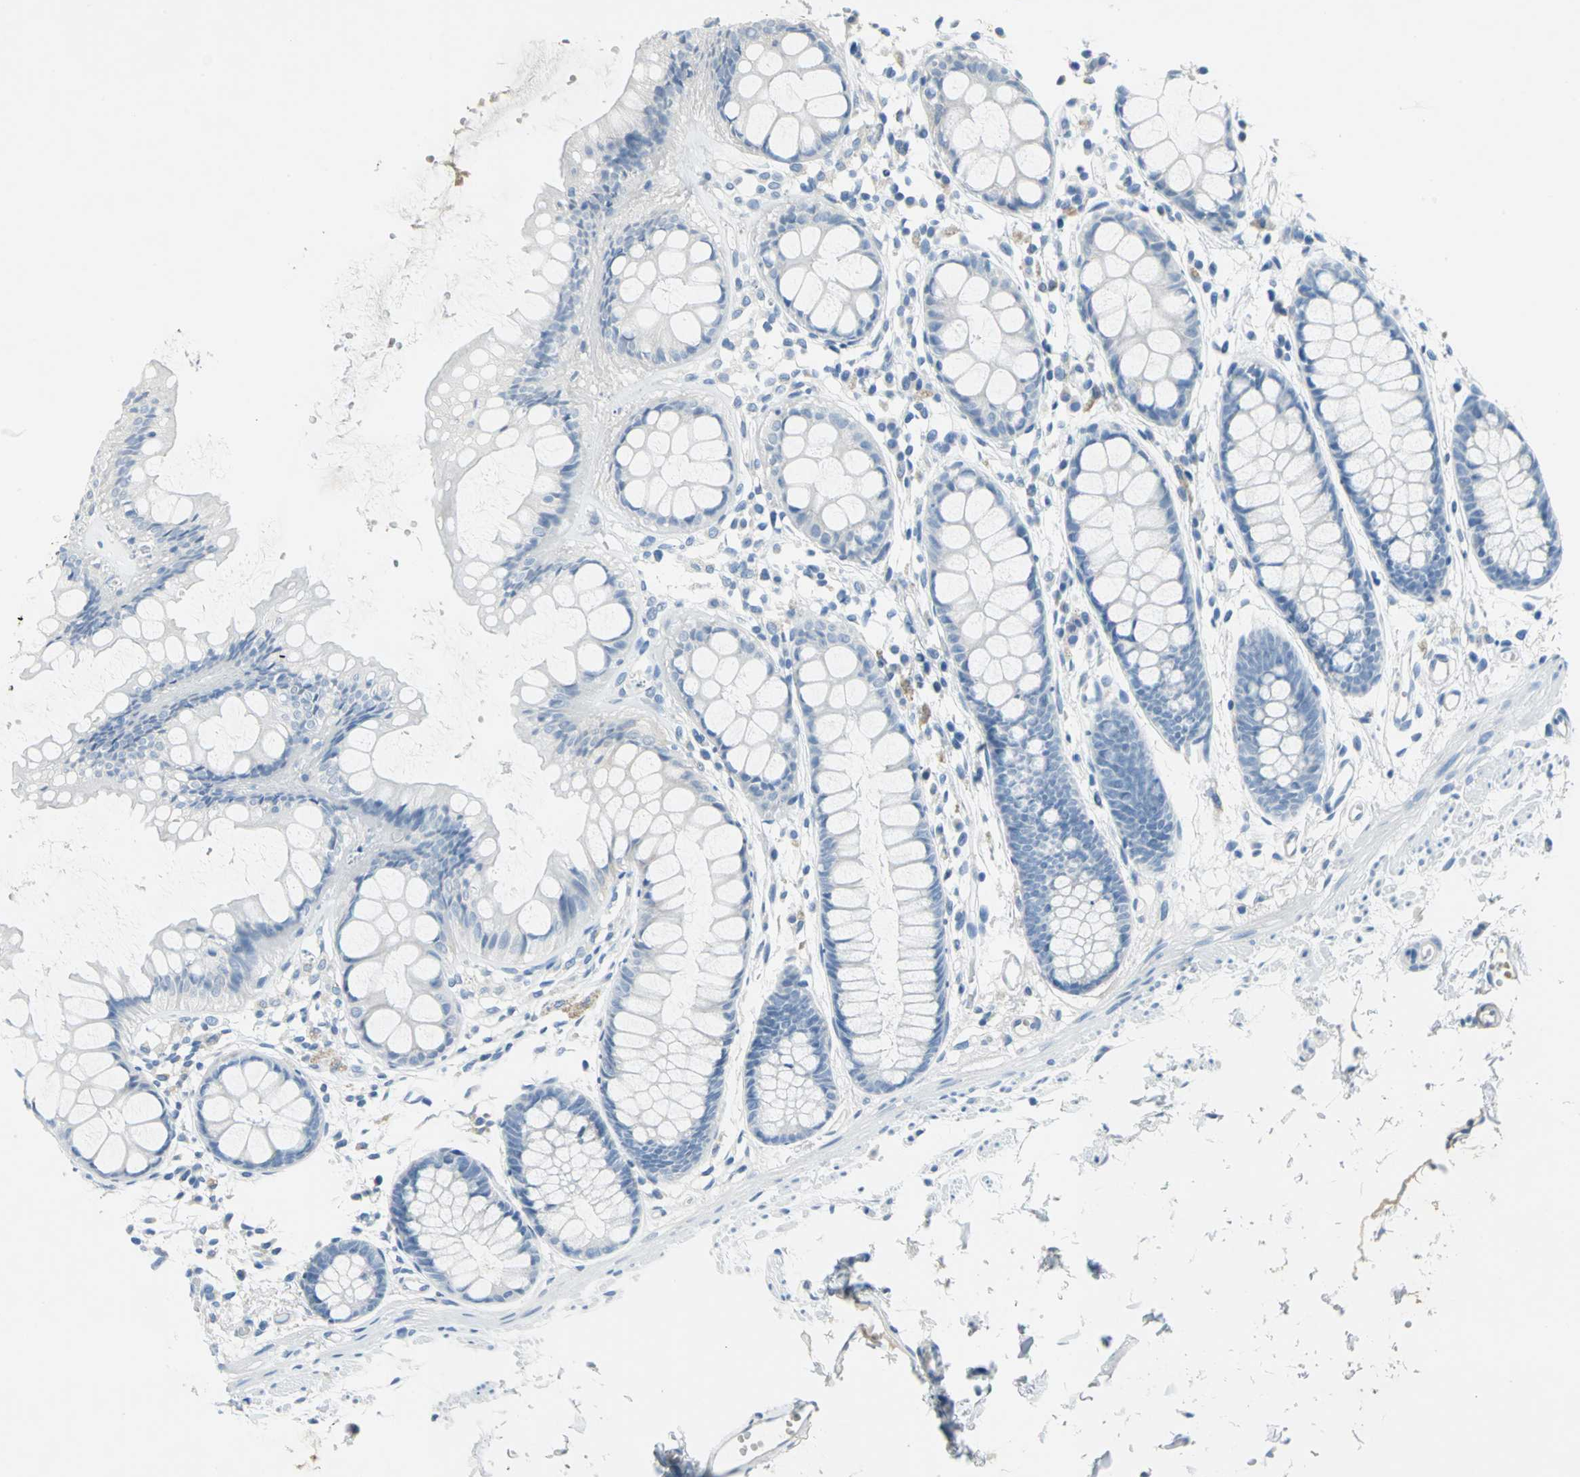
{"staining": {"intensity": "negative", "quantity": "none", "location": "none"}, "tissue": "rectum", "cell_type": "Glandular cells", "image_type": "normal", "snomed": [{"axis": "morphology", "description": "Normal tissue, NOS"}, {"axis": "topography", "description": "Rectum"}], "caption": "Glandular cells are negative for brown protein staining in normal rectum.", "gene": "PKLR", "patient": {"sex": "female", "age": 66}}